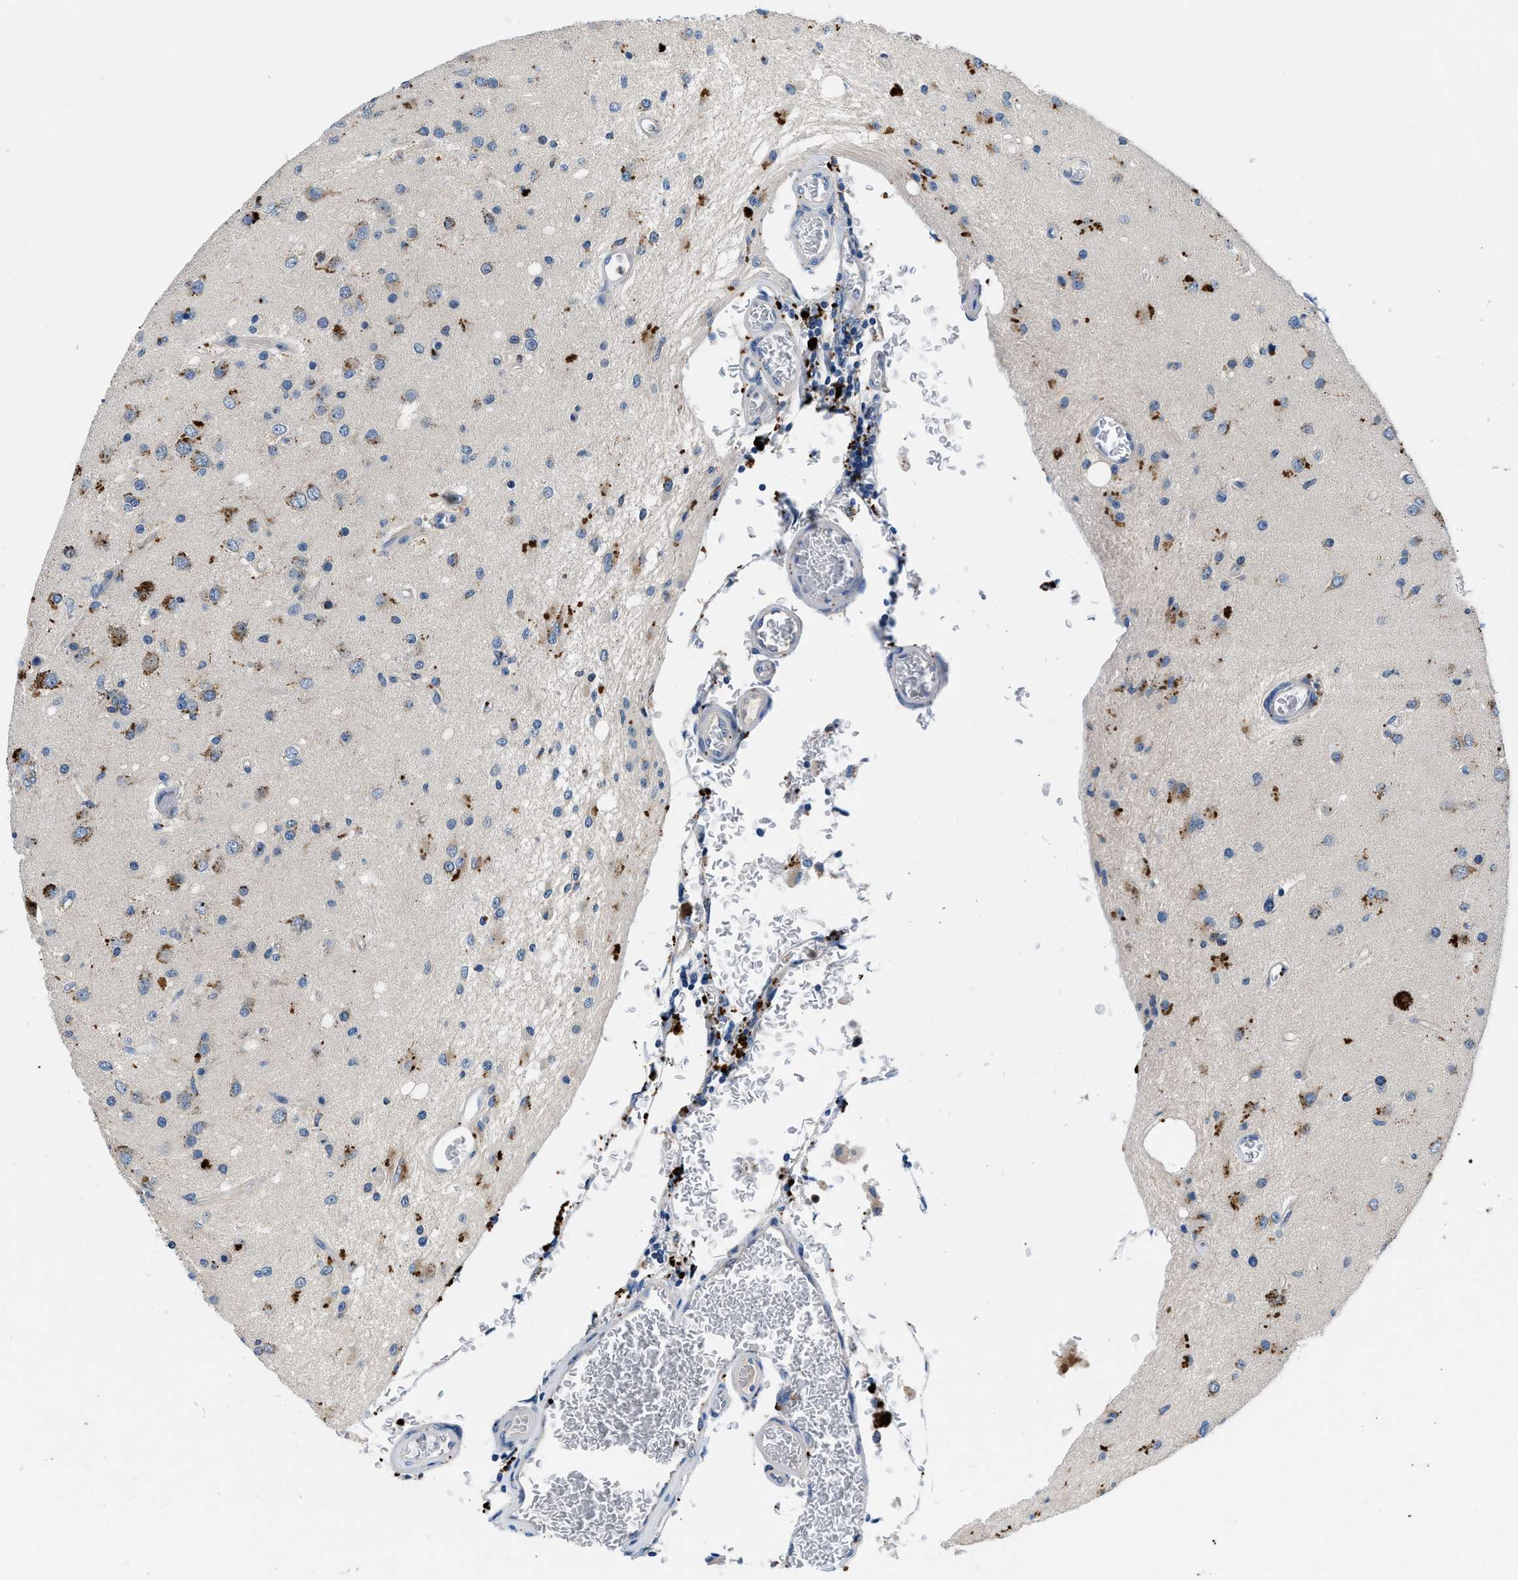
{"staining": {"intensity": "negative", "quantity": "none", "location": "none"}, "tissue": "glioma", "cell_type": "Tumor cells", "image_type": "cancer", "snomed": [{"axis": "morphology", "description": "Normal tissue, NOS"}, {"axis": "morphology", "description": "Glioma, malignant, High grade"}, {"axis": "topography", "description": "Cerebral cortex"}], "caption": "There is no significant positivity in tumor cells of glioma. The staining was performed using DAB (3,3'-diaminobenzidine) to visualize the protein expression in brown, while the nuclei were stained in blue with hematoxylin (Magnification: 20x).", "gene": "ADGRE3", "patient": {"sex": "male", "age": 77}}